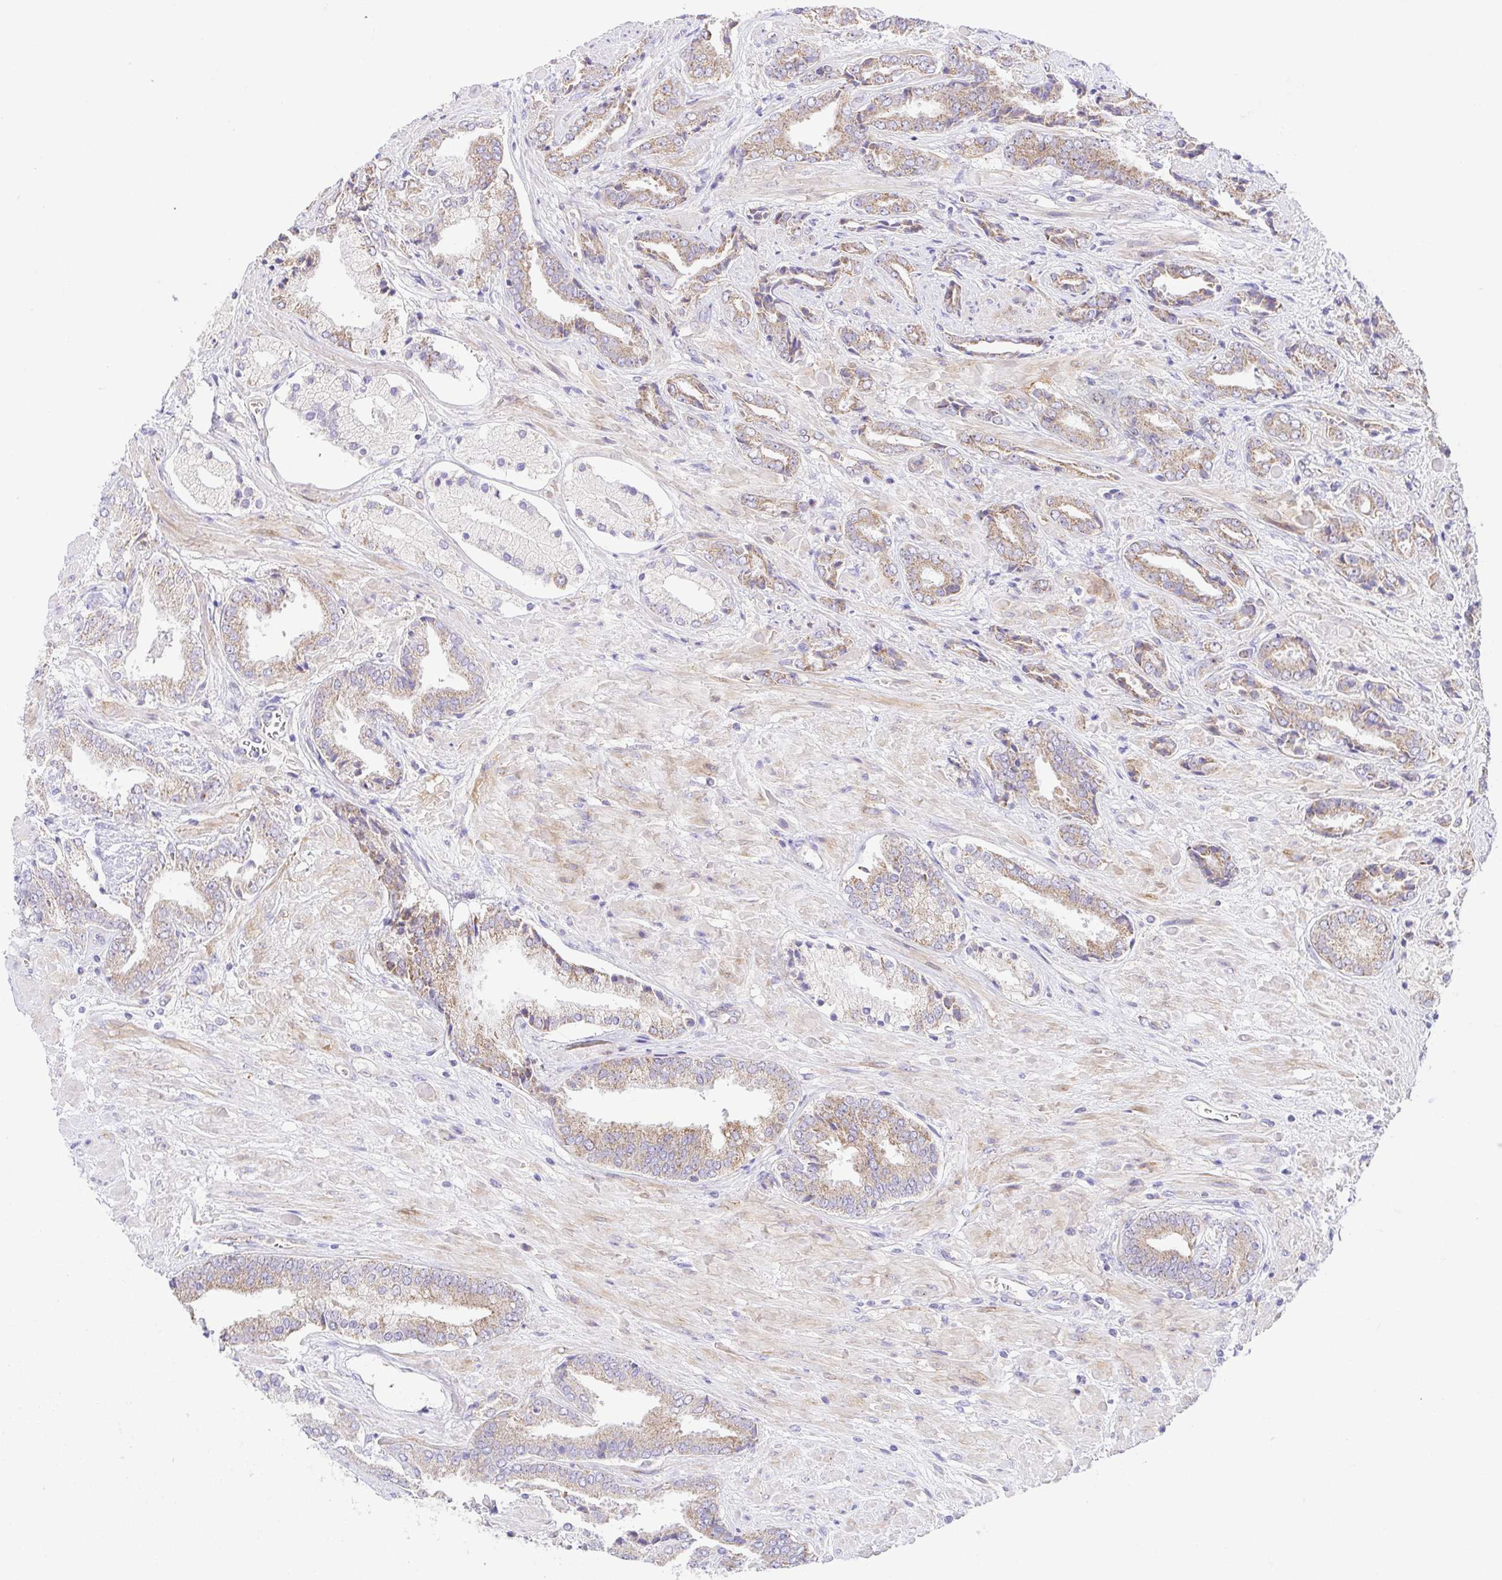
{"staining": {"intensity": "weak", "quantity": "25%-75%", "location": "cytoplasmic/membranous"}, "tissue": "prostate cancer", "cell_type": "Tumor cells", "image_type": "cancer", "snomed": [{"axis": "morphology", "description": "Adenocarcinoma, High grade"}, {"axis": "topography", "description": "Prostate"}], "caption": "Tumor cells display weak cytoplasmic/membranous expression in about 25%-75% of cells in prostate cancer (adenocarcinoma (high-grade)). Nuclei are stained in blue.", "gene": "SLC13A1", "patient": {"sex": "male", "age": 56}}